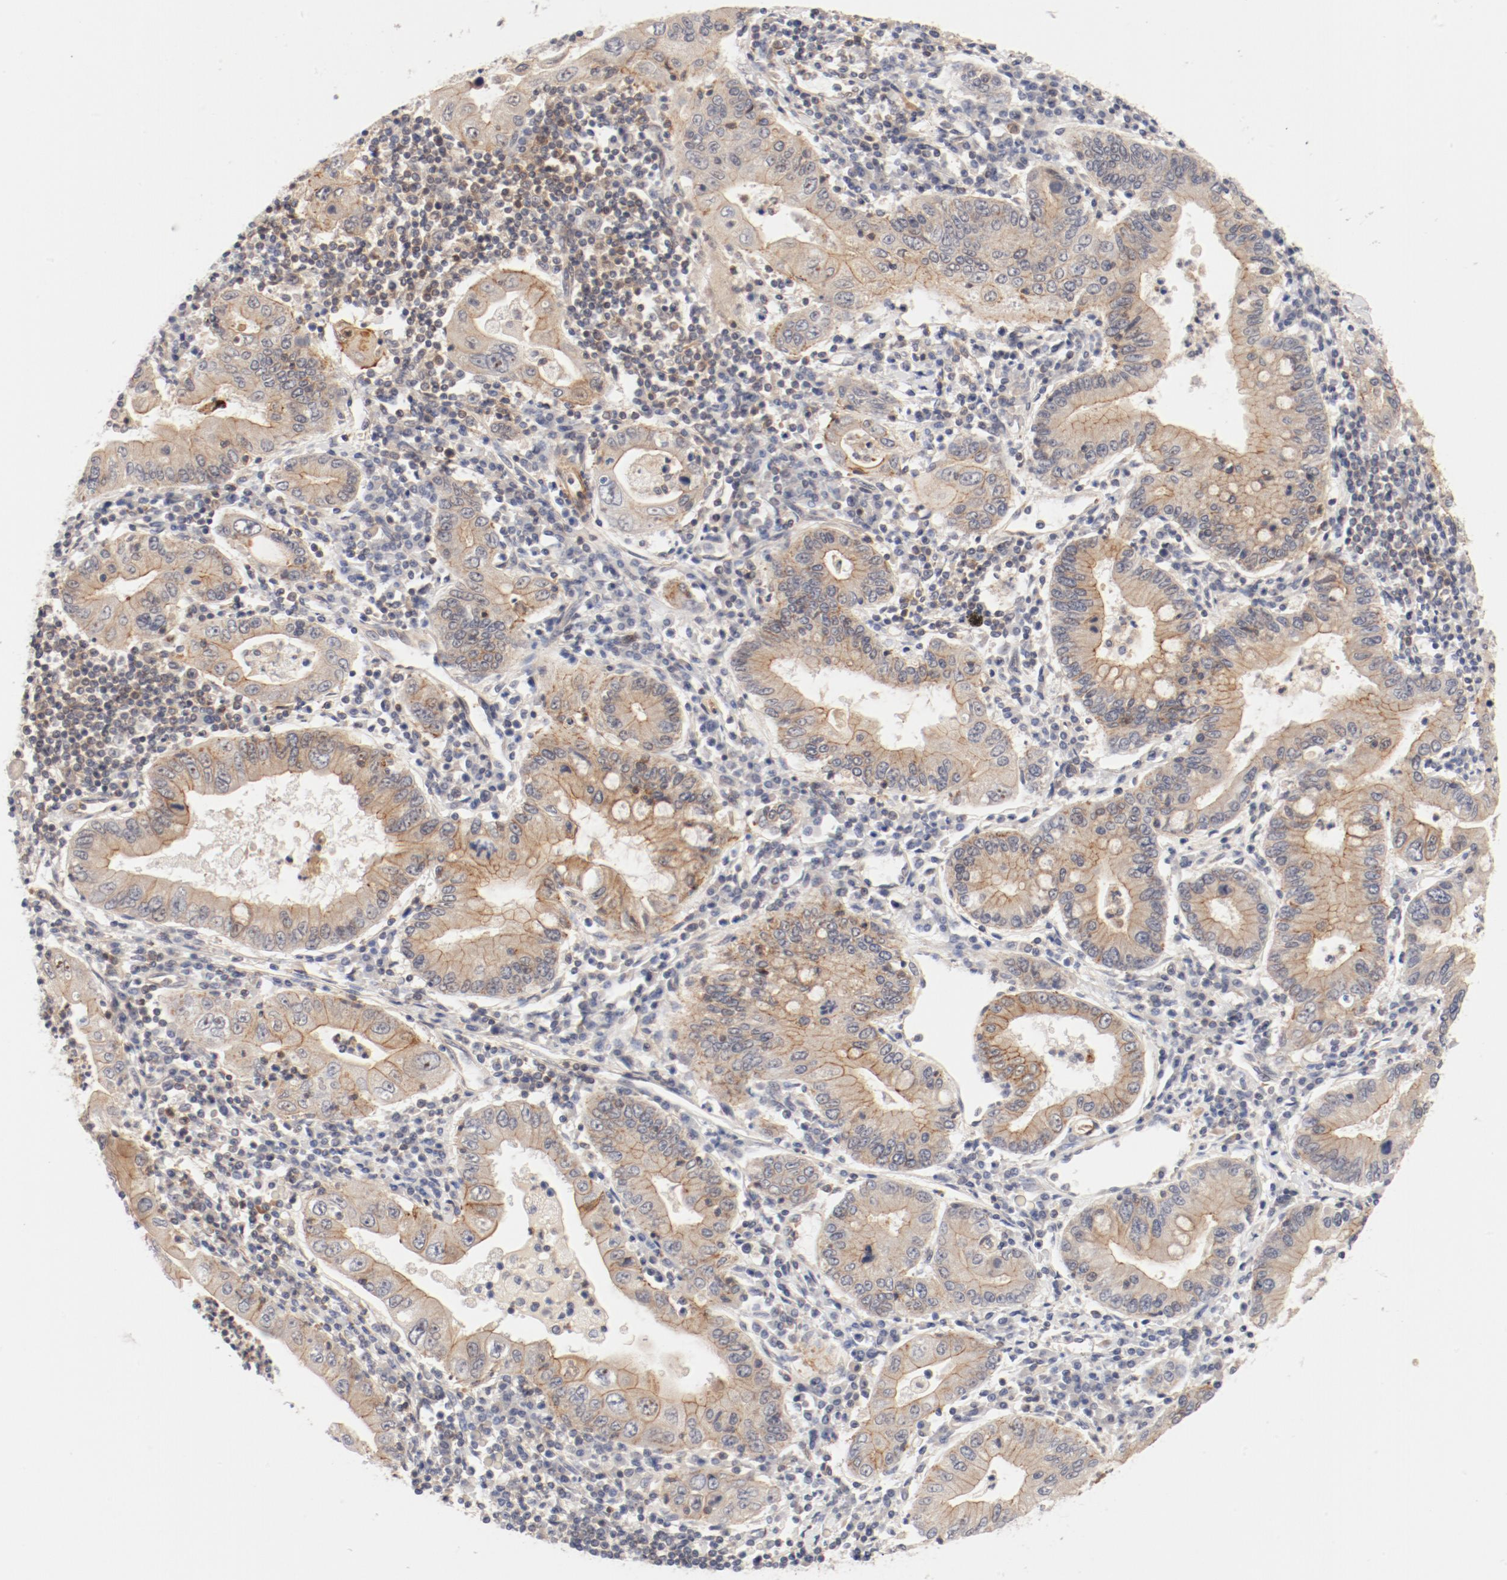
{"staining": {"intensity": "moderate", "quantity": ">75%", "location": "cytoplasmic/membranous"}, "tissue": "stomach cancer", "cell_type": "Tumor cells", "image_type": "cancer", "snomed": [{"axis": "morphology", "description": "Normal tissue, NOS"}, {"axis": "morphology", "description": "Adenocarcinoma, NOS"}, {"axis": "topography", "description": "Esophagus"}, {"axis": "topography", "description": "Stomach, upper"}, {"axis": "topography", "description": "Peripheral nerve tissue"}], "caption": "Protein expression analysis of stomach adenocarcinoma shows moderate cytoplasmic/membranous positivity in about >75% of tumor cells. (IHC, brightfield microscopy, high magnification).", "gene": "ZNF267", "patient": {"sex": "male", "age": 62}}